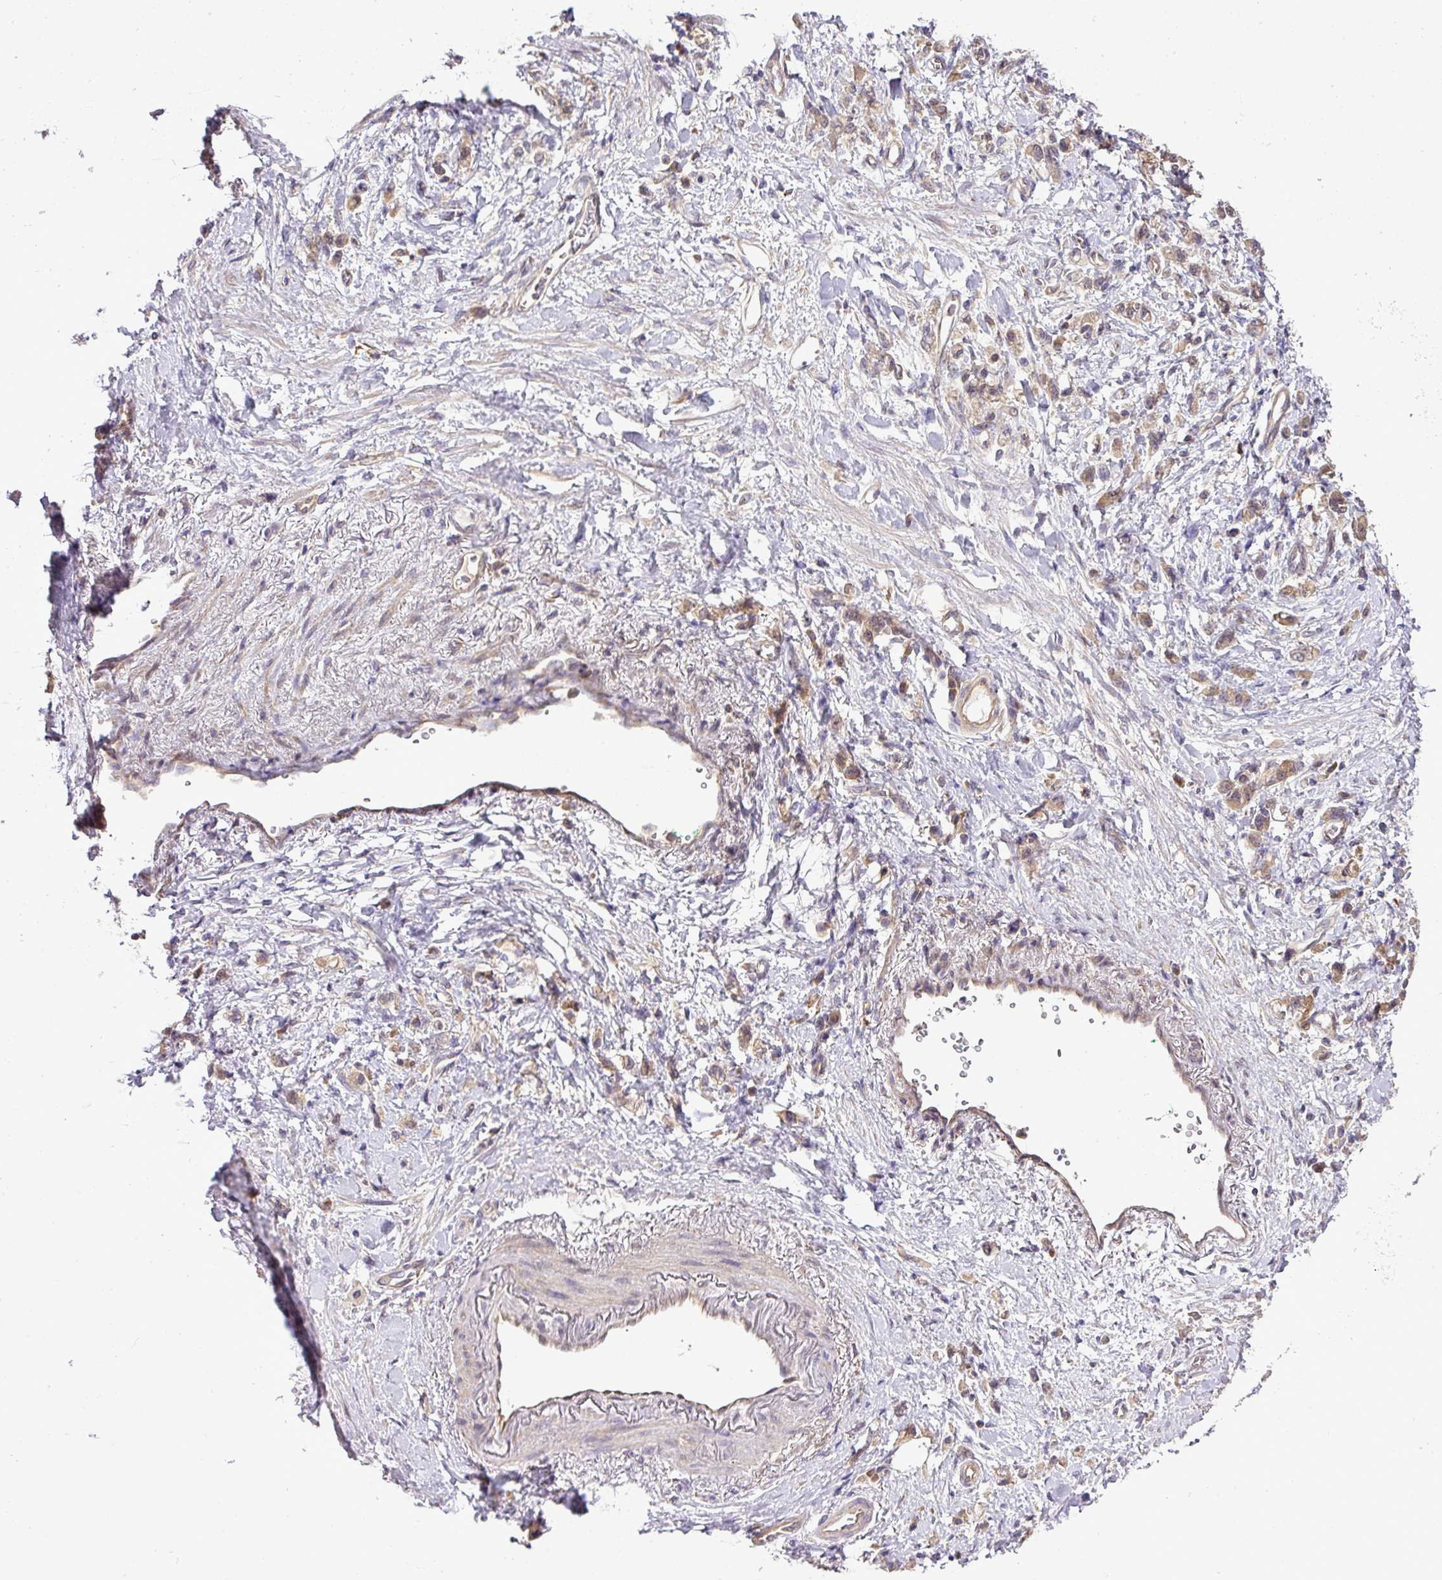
{"staining": {"intensity": "weak", "quantity": "25%-75%", "location": "cytoplasmic/membranous"}, "tissue": "stomach cancer", "cell_type": "Tumor cells", "image_type": "cancer", "snomed": [{"axis": "morphology", "description": "Adenocarcinoma, NOS"}, {"axis": "topography", "description": "Stomach"}], "caption": "Immunohistochemical staining of stomach adenocarcinoma displays low levels of weak cytoplasmic/membranous protein positivity in about 25%-75% of tumor cells.", "gene": "TMEM107", "patient": {"sex": "male", "age": 77}}